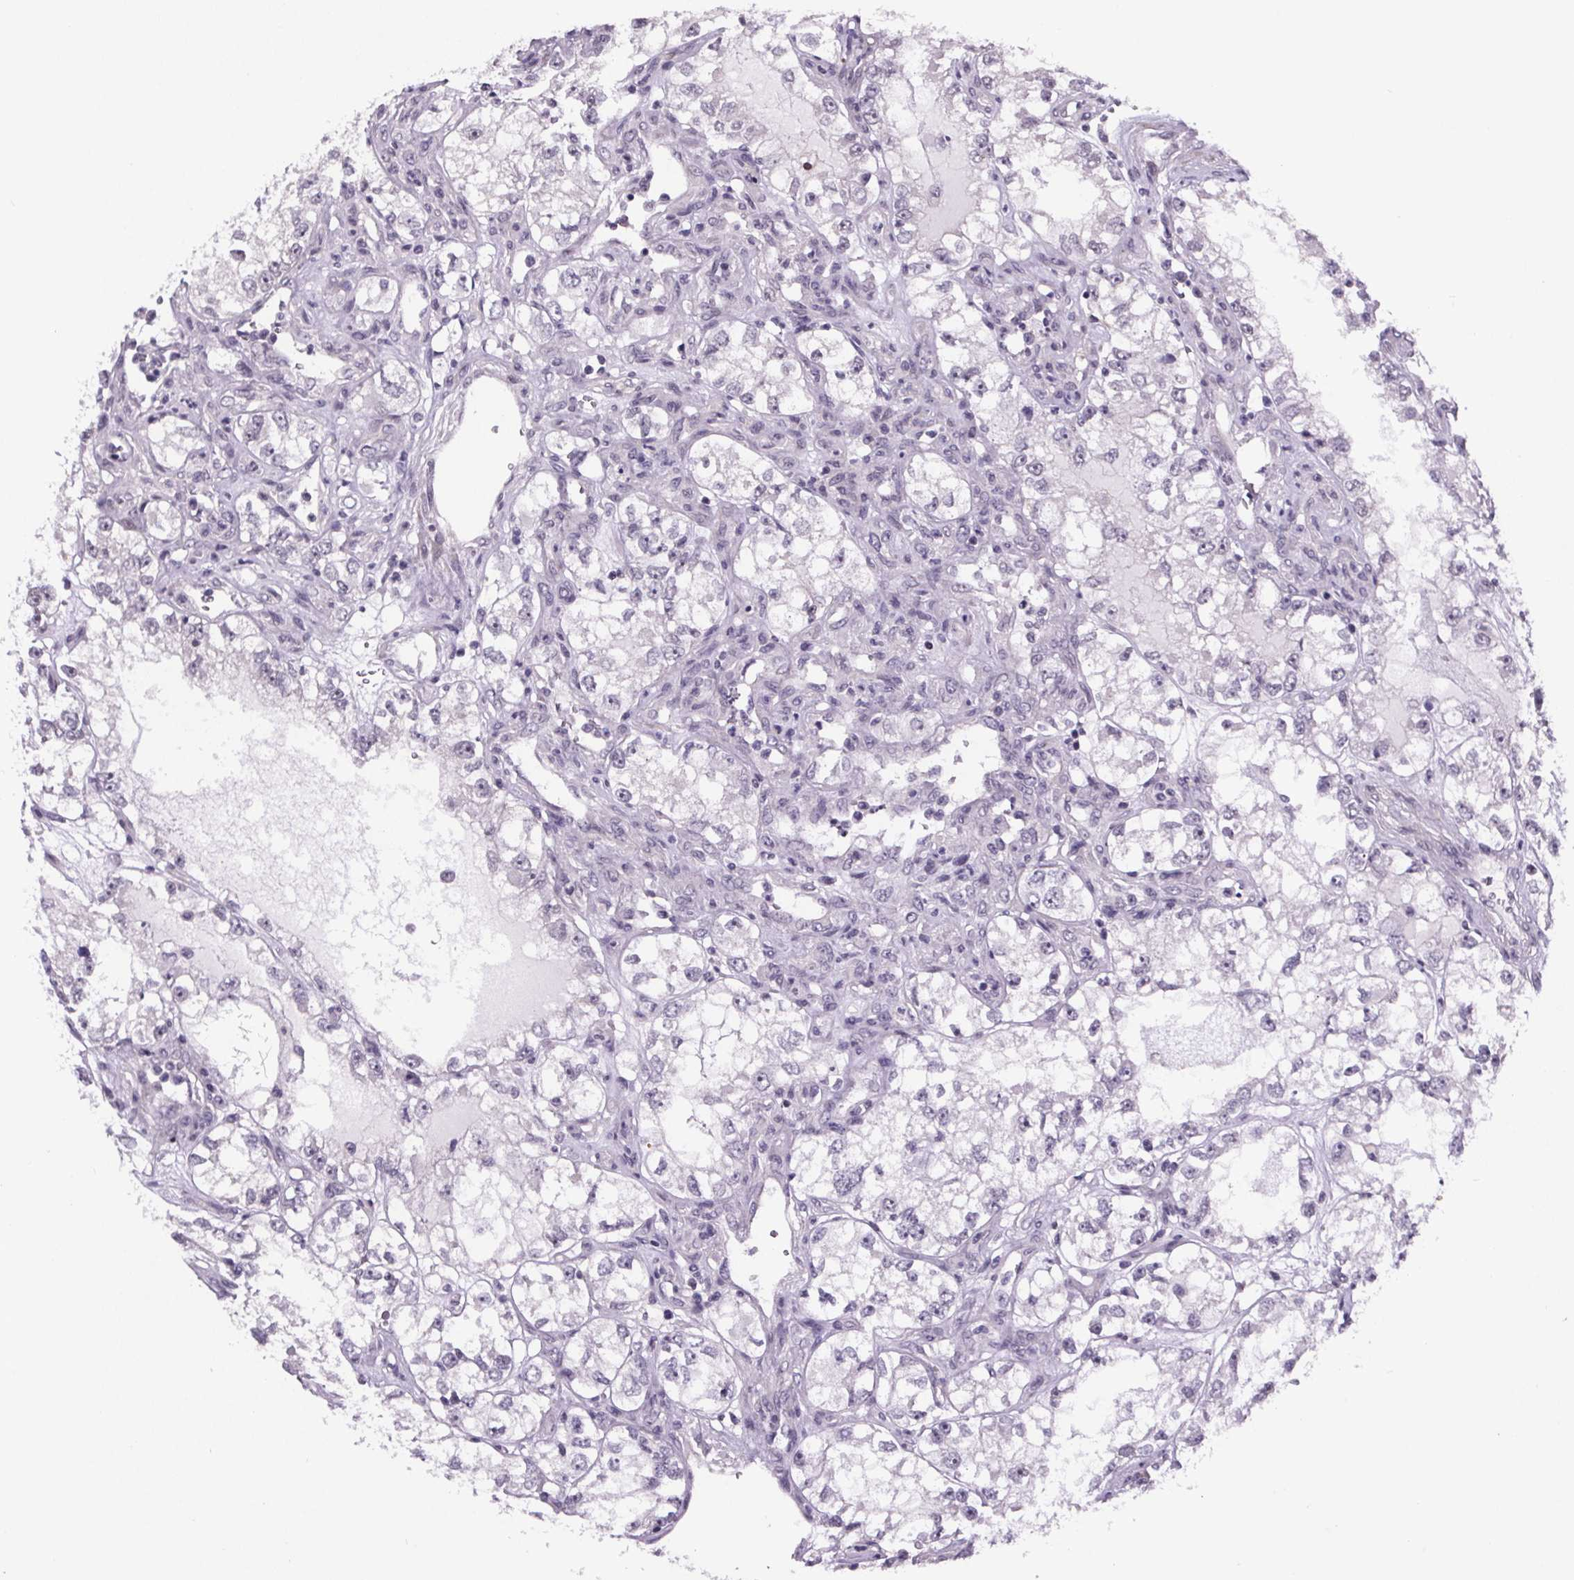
{"staining": {"intensity": "negative", "quantity": "none", "location": "none"}, "tissue": "renal cancer", "cell_type": "Tumor cells", "image_type": "cancer", "snomed": [{"axis": "morphology", "description": "Adenocarcinoma, NOS"}, {"axis": "topography", "description": "Kidney"}], "caption": "Immunohistochemistry (IHC) of human renal adenocarcinoma demonstrates no expression in tumor cells. (Stains: DAB (3,3'-diaminobenzidine) immunohistochemistry (IHC) with hematoxylin counter stain, Microscopy: brightfield microscopy at high magnification).", "gene": "TTC12", "patient": {"sex": "female", "age": 59}}